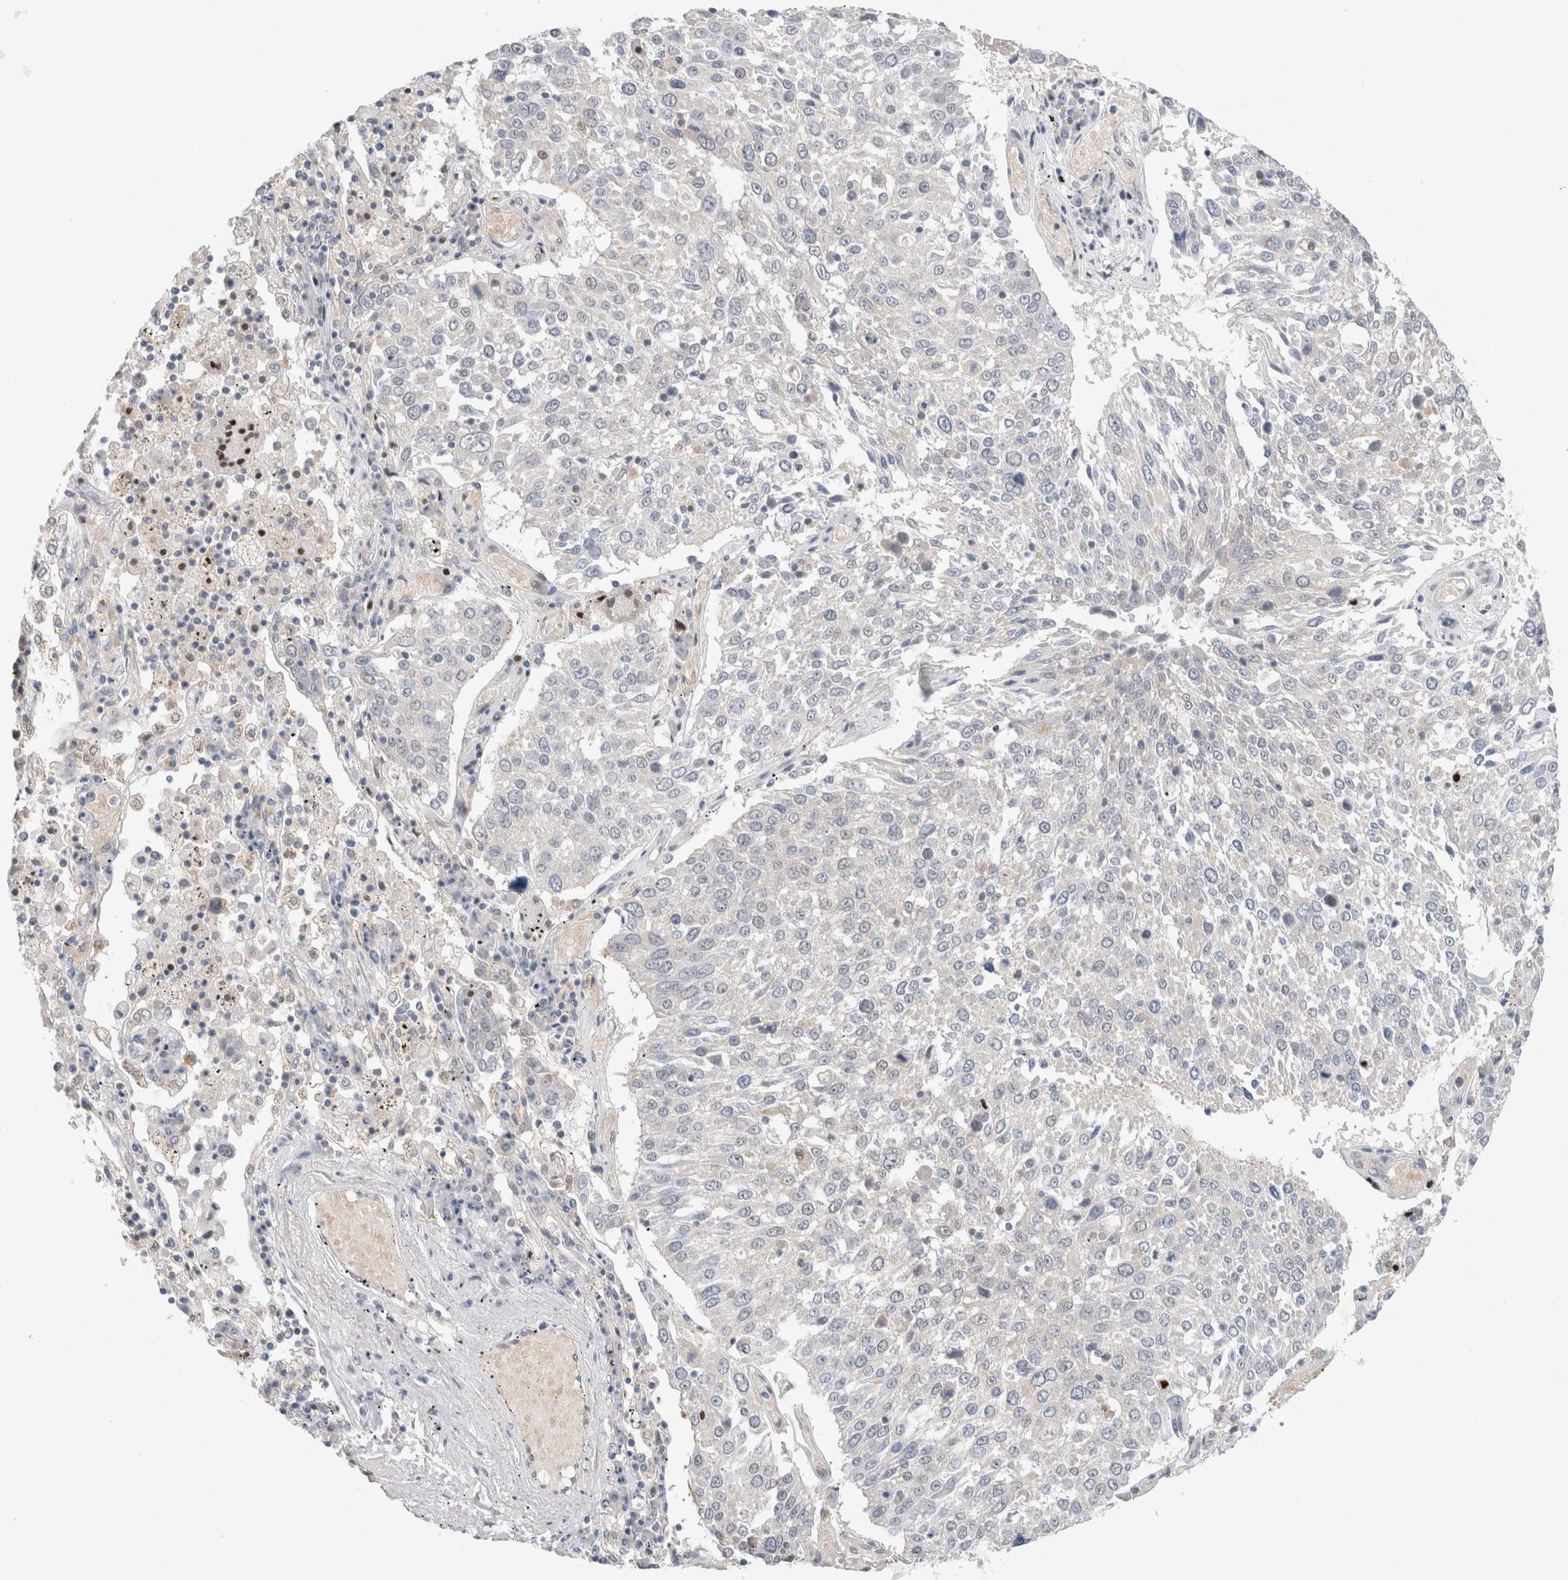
{"staining": {"intensity": "negative", "quantity": "none", "location": "none"}, "tissue": "lung cancer", "cell_type": "Tumor cells", "image_type": "cancer", "snomed": [{"axis": "morphology", "description": "Squamous cell carcinoma, NOS"}, {"axis": "topography", "description": "Lung"}], "caption": "This is an immunohistochemistry (IHC) histopathology image of squamous cell carcinoma (lung). There is no expression in tumor cells.", "gene": "NDOR1", "patient": {"sex": "male", "age": 65}}